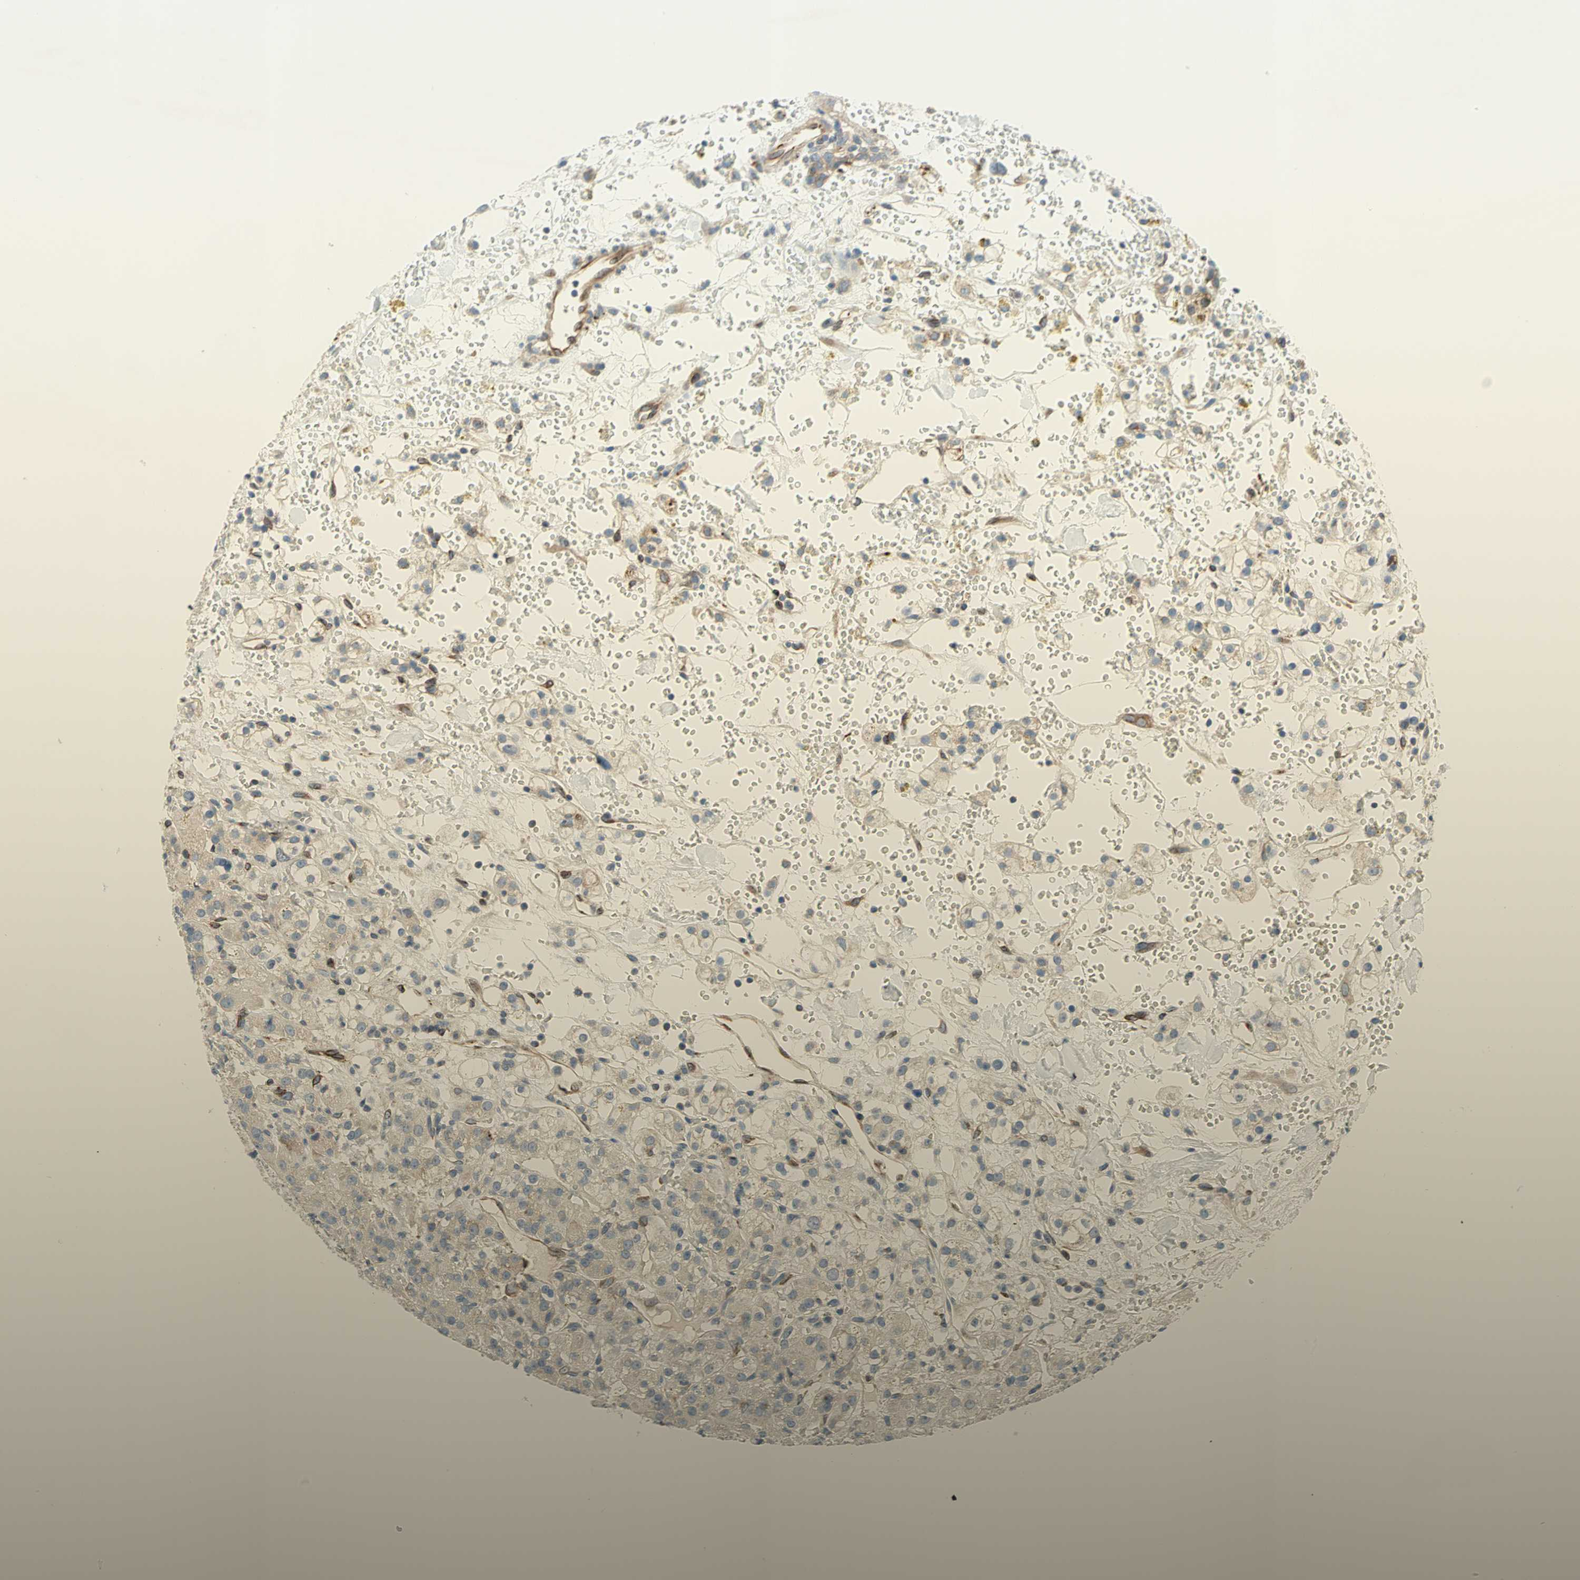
{"staining": {"intensity": "weak", "quantity": "<25%", "location": "cytoplasmic/membranous"}, "tissue": "renal cancer", "cell_type": "Tumor cells", "image_type": "cancer", "snomed": [{"axis": "morphology", "description": "Adenocarcinoma, NOS"}, {"axis": "topography", "description": "Kidney"}], "caption": "Immunohistochemical staining of renal adenocarcinoma shows no significant expression in tumor cells. Nuclei are stained in blue.", "gene": "TRAF2", "patient": {"sex": "male", "age": 61}}